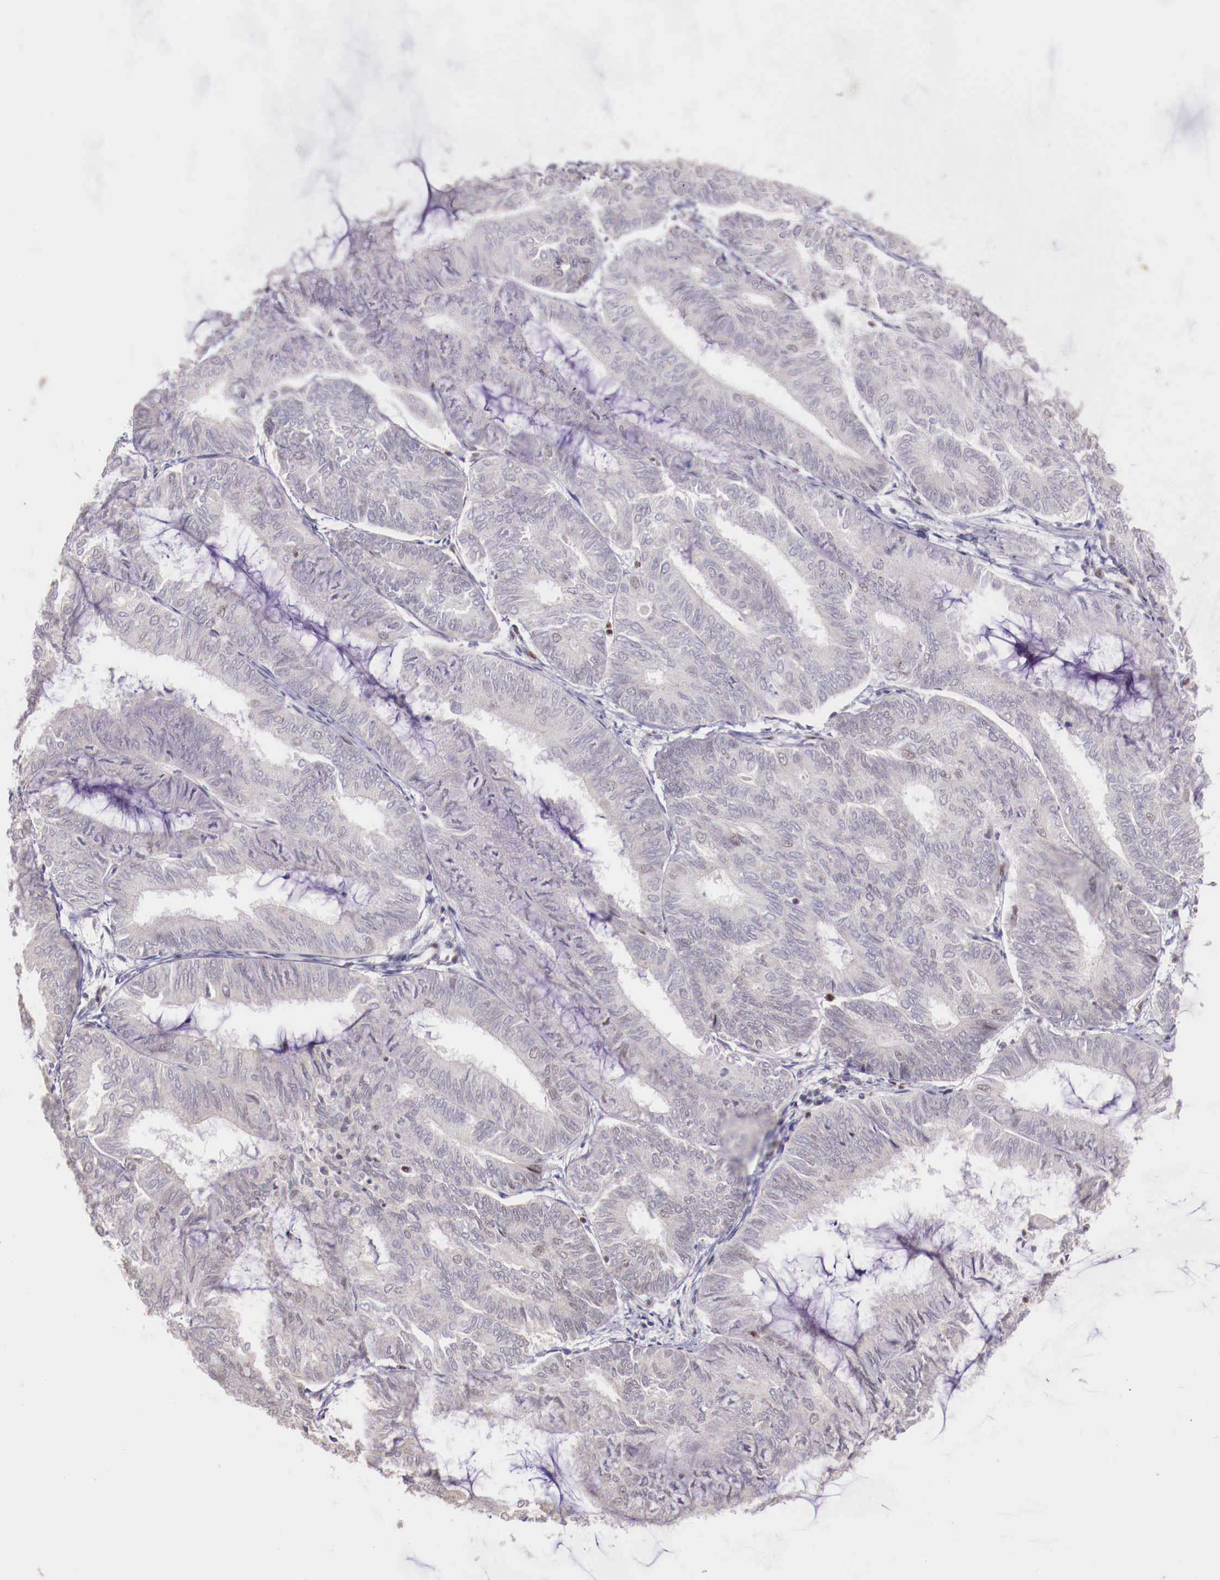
{"staining": {"intensity": "weak", "quantity": "<25%", "location": "nuclear"}, "tissue": "endometrial cancer", "cell_type": "Tumor cells", "image_type": "cancer", "snomed": [{"axis": "morphology", "description": "Adenocarcinoma, NOS"}, {"axis": "topography", "description": "Endometrium"}], "caption": "This is an immunohistochemistry micrograph of adenocarcinoma (endometrial). There is no staining in tumor cells.", "gene": "SP1", "patient": {"sex": "female", "age": 59}}